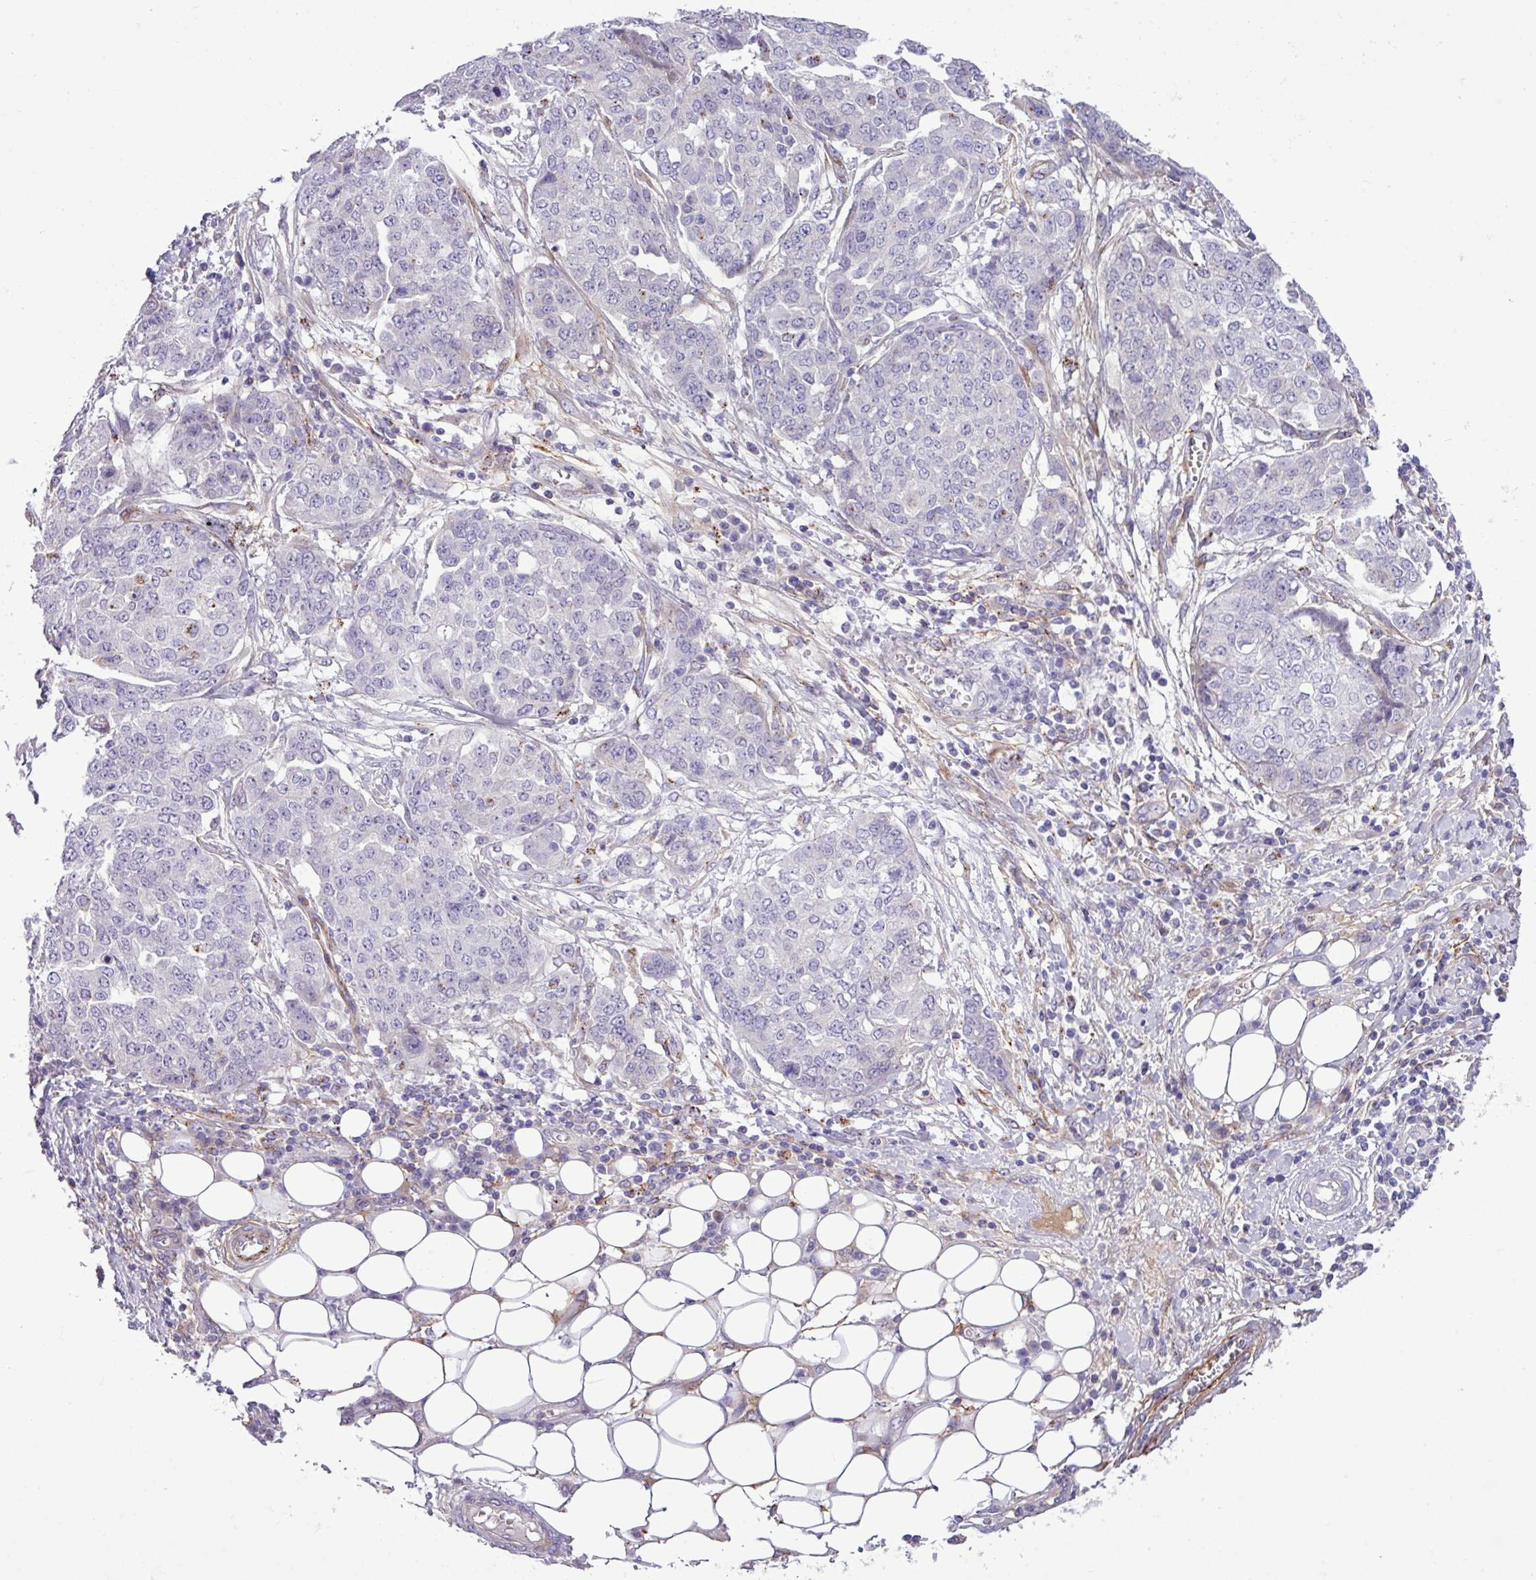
{"staining": {"intensity": "negative", "quantity": "none", "location": "none"}, "tissue": "ovarian cancer", "cell_type": "Tumor cells", "image_type": "cancer", "snomed": [{"axis": "morphology", "description": "Cystadenocarcinoma, serous, NOS"}, {"axis": "topography", "description": "Soft tissue"}, {"axis": "topography", "description": "Ovary"}], "caption": "Photomicrograph shows no significant protein positivity in tumor cells of ovarian cancer.", "gene": "CD248", "patient": {"sex": "female", "age": 57}}